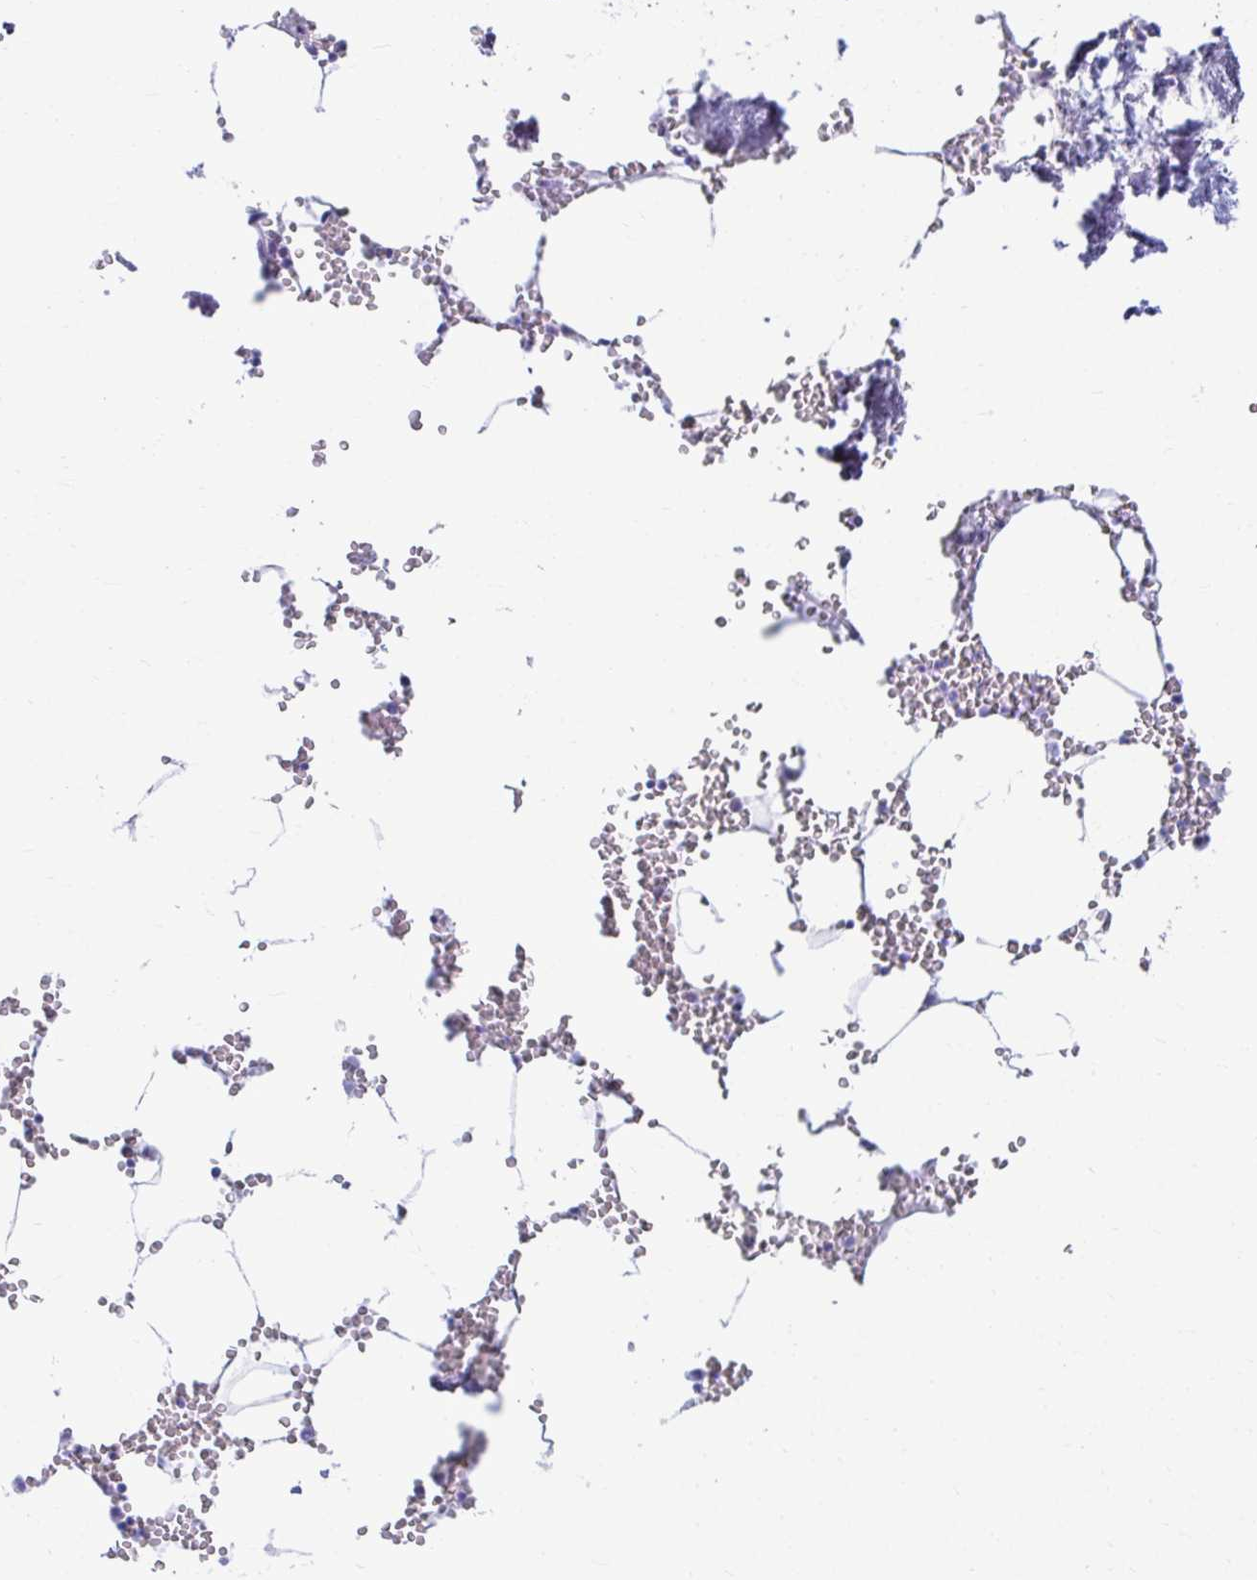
{"staining": {"intensity": "negative", "quantity": "none", "location": "none"}, "tissue": "bone marrow", "cell_type": "Hematopoietic cells", "image_type": "normal", "snomed": [{"axis": "morphology", "description": "Normal tissue, NOS"}, {"axis": "topography", "description": "Bone marrow"}], "caption": "A histopathology image of human bone marrow is negative for staining in hematopoietic cells.", "gene": "ATP4B", "patient": {"sex": "male", "age": 54}}